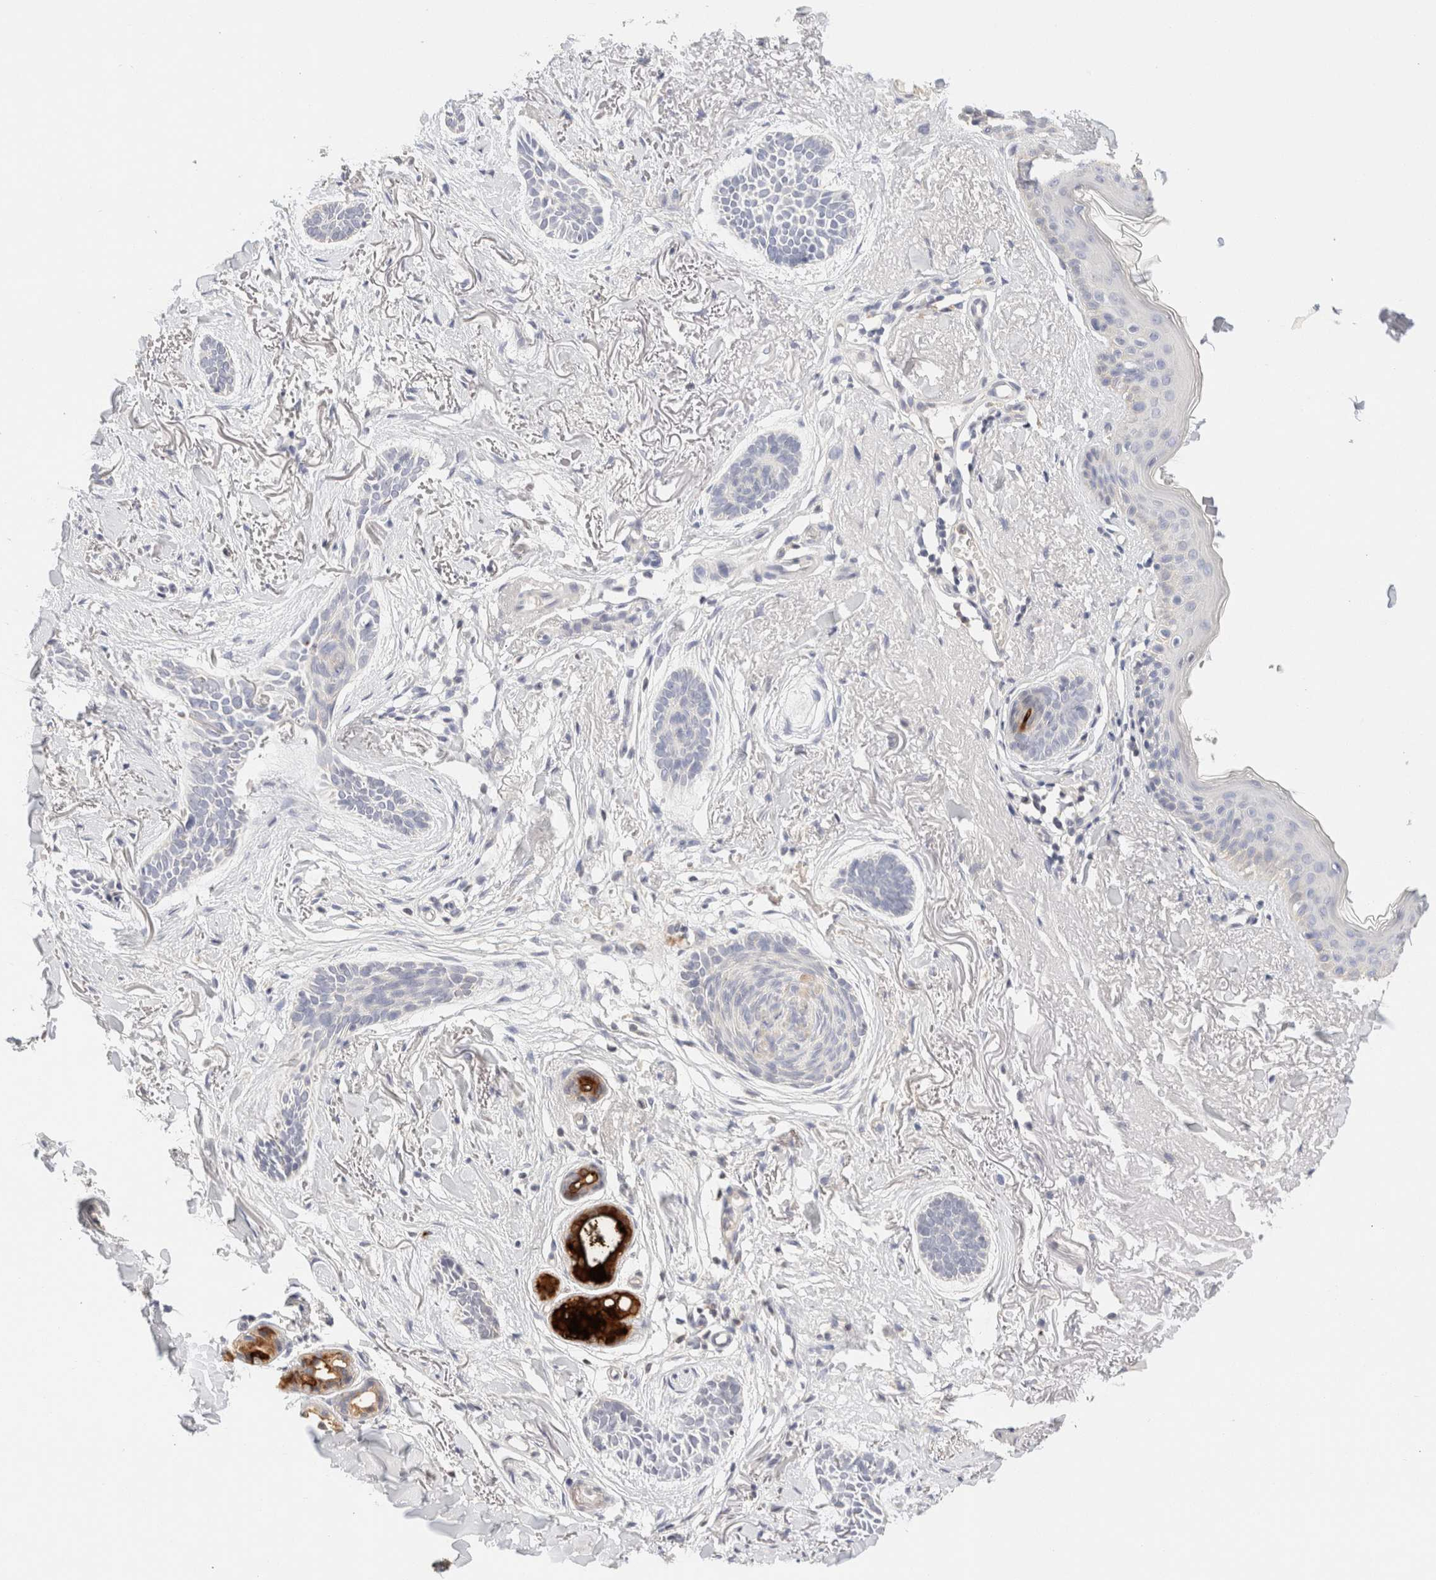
{"staining": {"intensity": "negative", "quantity": "none", "location": "none"}, "tissue": "skin cancer", "cell_type": "Tumor cells", "image_type": "cancer", "snomed": [{"axis": "morphology", "description": "Basal cell carcinoma"}, {"axis": "topography", "description": "Skin"}], "caption": "DAB immunohistochemical staining of human skin cancer (basal cell carcinoma) shows no significant expression in tumor cells.", "gene": "SCGB2A2", "patient": {"sex": "female", "age": 84}}